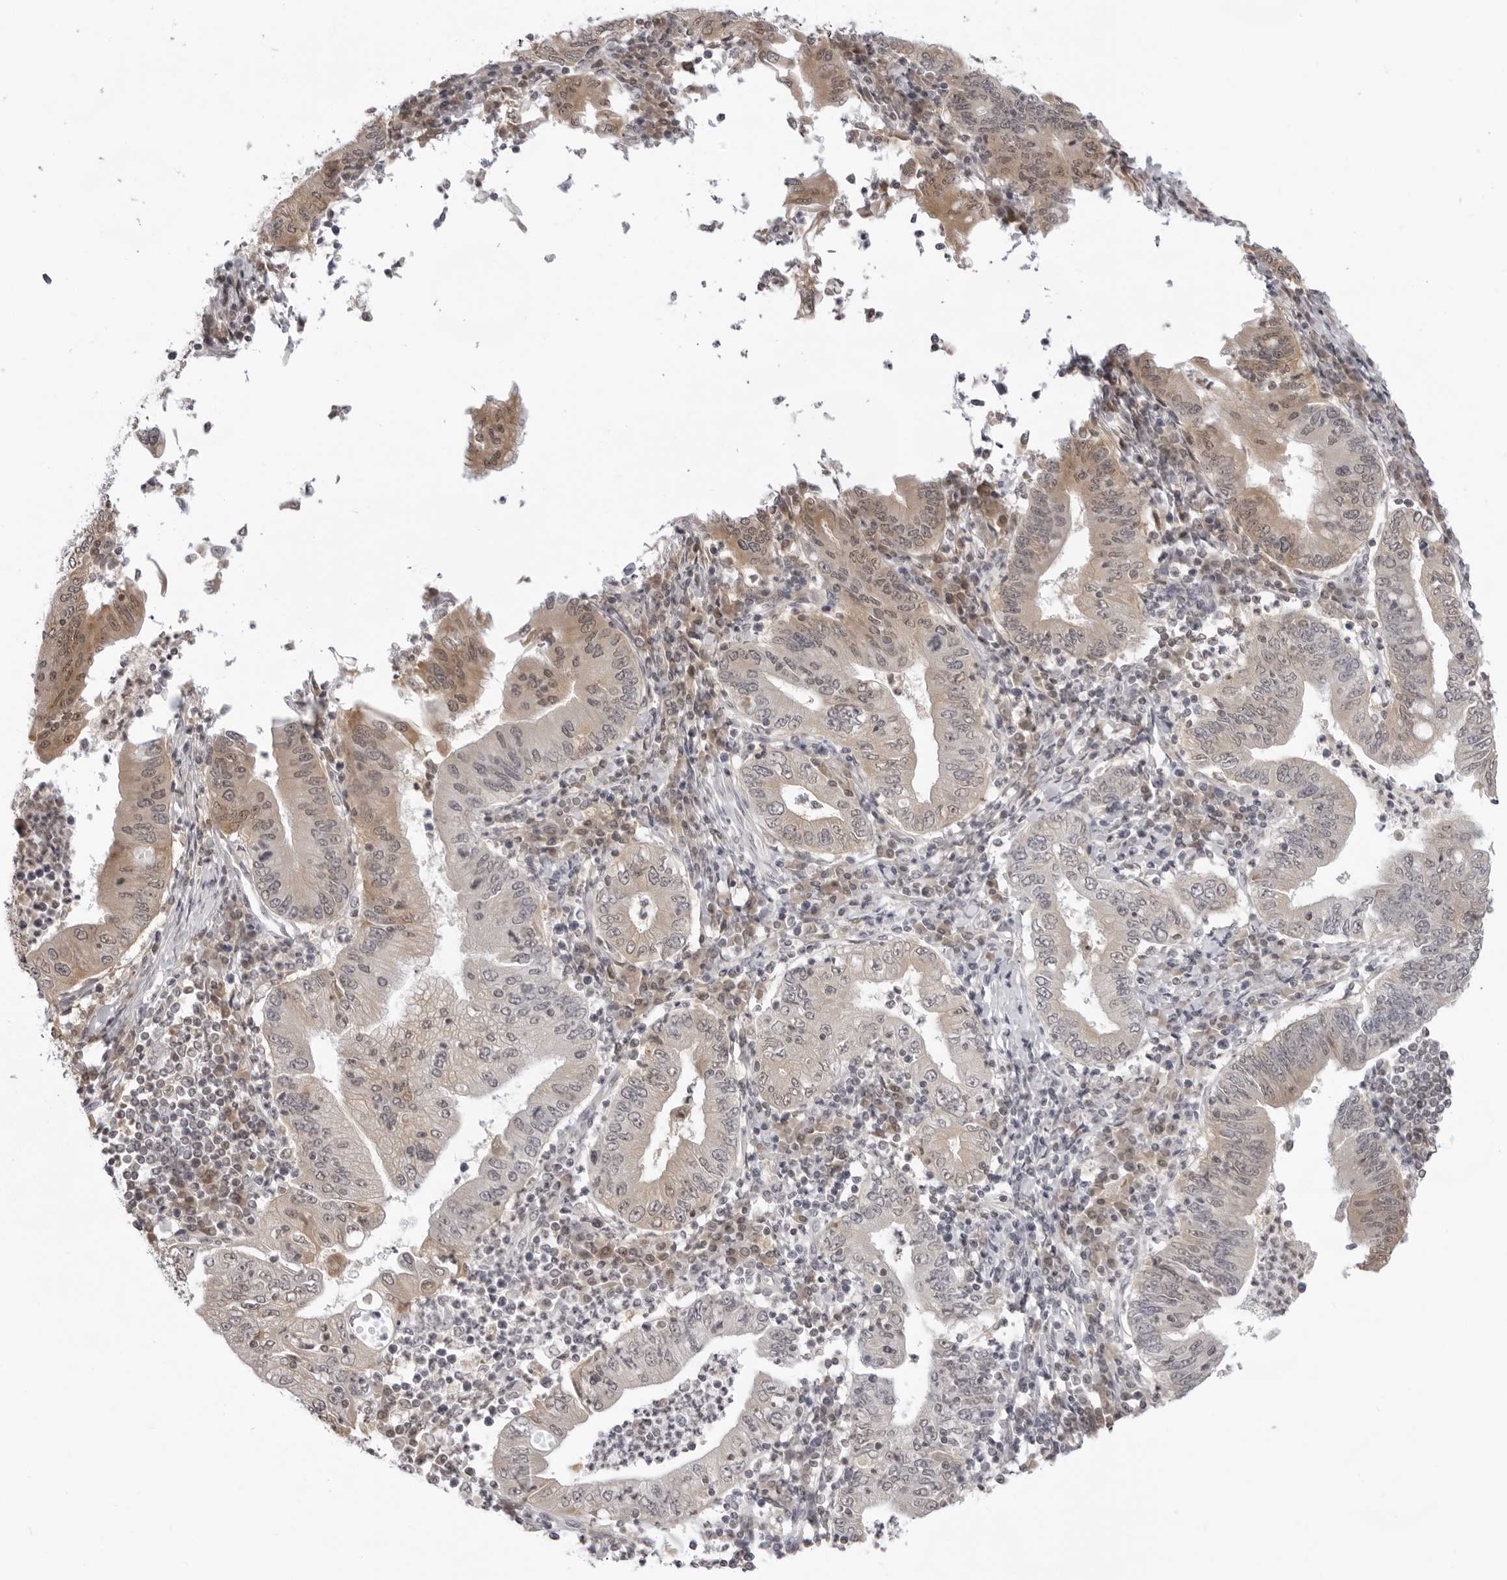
{"staining": {"intensity": "weak", "quantity": "25%-75%", "location": "cytoplasmic/membranous"}, "tissue": "stomach cancer", "cell_type": "Tumor cells", "image_type": "cancer", "snomed": [{"axis": "morphology", "description": "Normal tissue, NOS"}, {"axis": "morphology", "description": "Adenocarcinoma, NOS"}, {"axis": "topography", "description": "Esophagus"}, {"axis": "topography", "description": "Stomach, upper"}, {"axis": "topography", "description": "Peripheral nerve tissue"}], "caption": "Tumor cells display low levels of weak cytoplasmic/membranous expression in approximately 25%-75% of cells in adenocarcinoma (stomach).", "gene": "ACP6", "patient": {"sex": "male", "age": 62}}